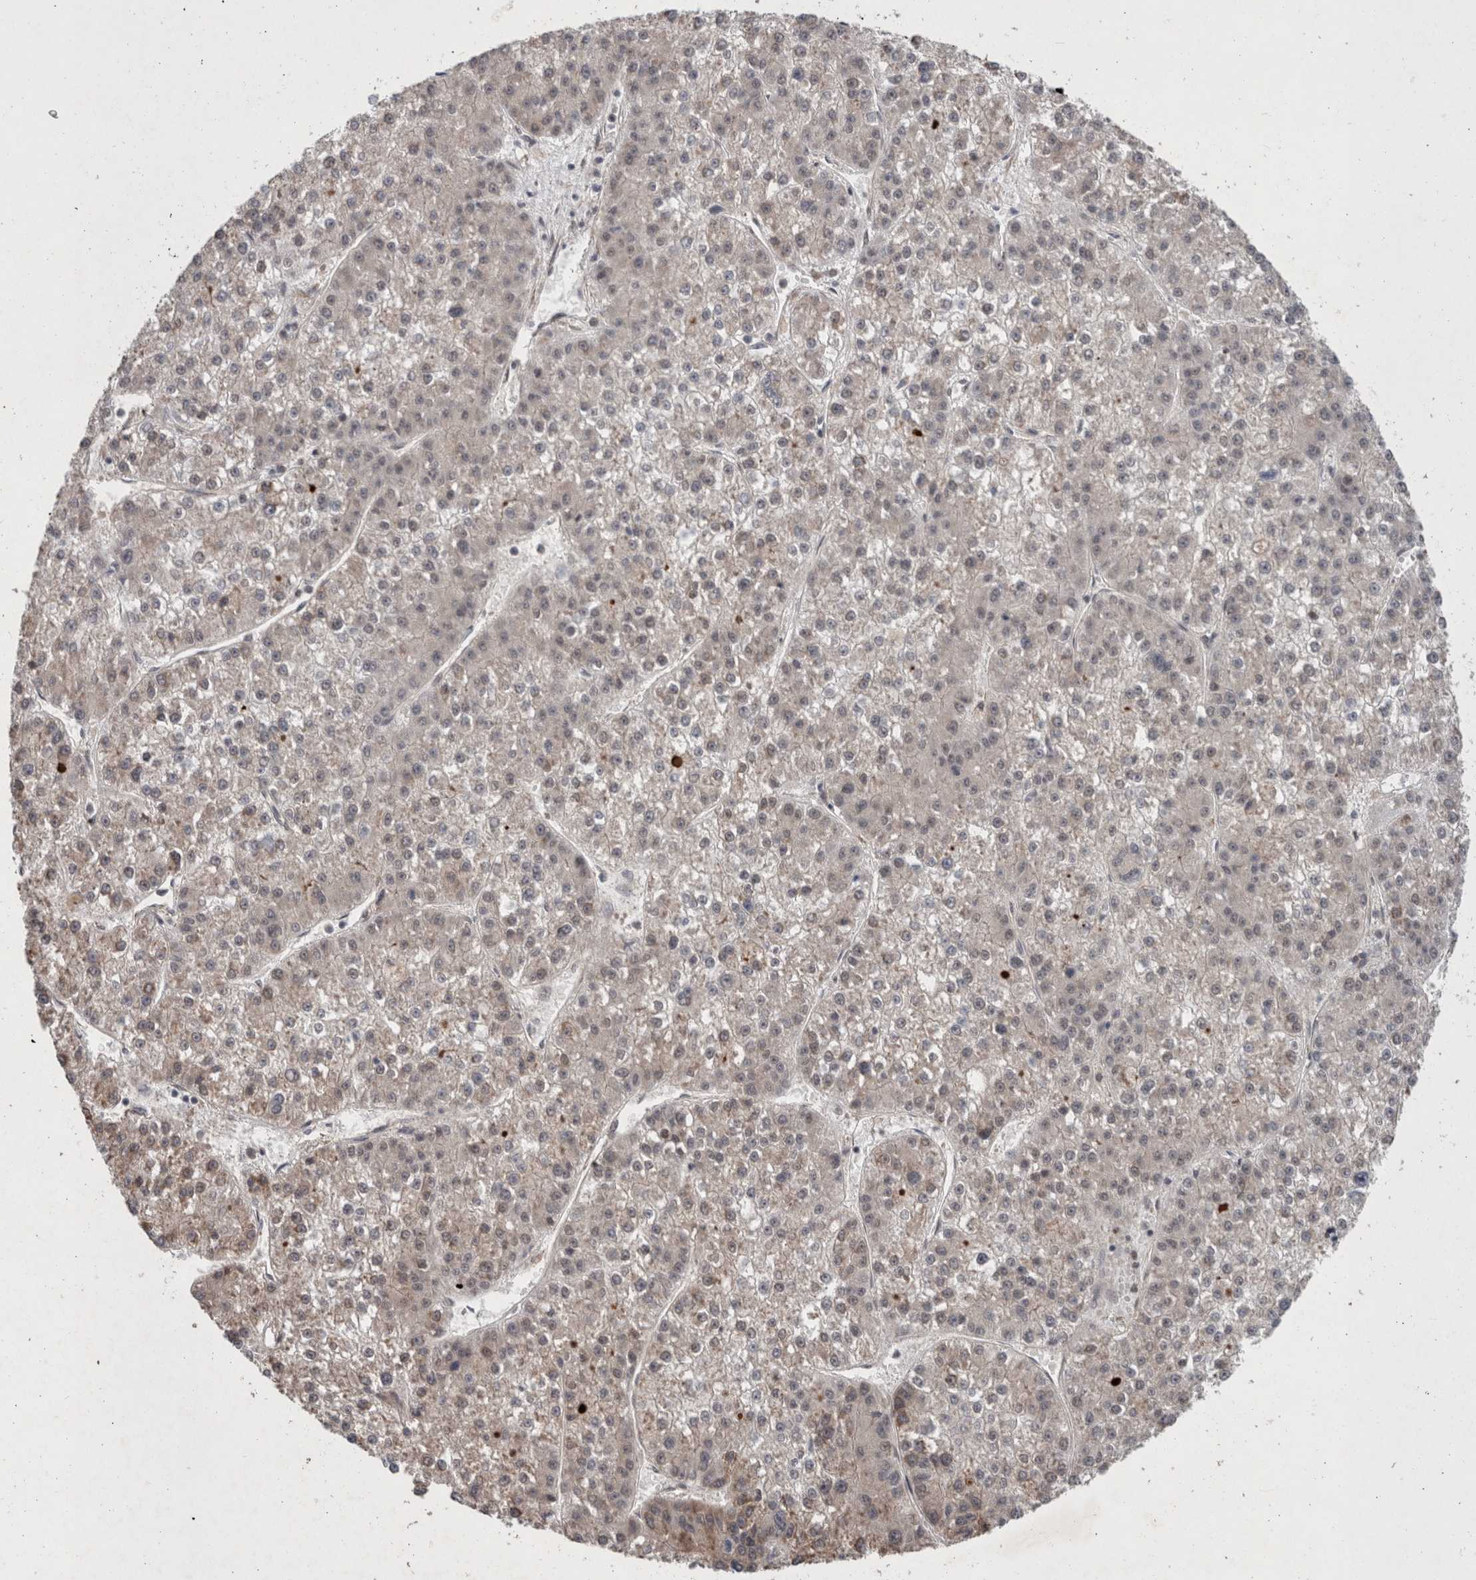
{"staining": {"intensity": "negative", "quantity": "none", "location": "none"}, "tissue": "liver cancer", "cell_type": "Tumor cells", "image_type": "cancer", "snomed": [{"axis": "morphology", "description": "Carcinoma, Hepatocellular, NOS"}, {"axis": "topography", "description": "Liver"}], "caption": "Immunohistochemical staining of liver hepatocellular carcinoma demonstrates no significant positivity in tumor cells. (Stains: DAB immunohistochemistry (IHC) with hematoxylin counter stain, Microscopy: brightfield microscopy at high magnification).", "gene": "GIMAP6", "patient": {"sex": "female", "age": 73}}